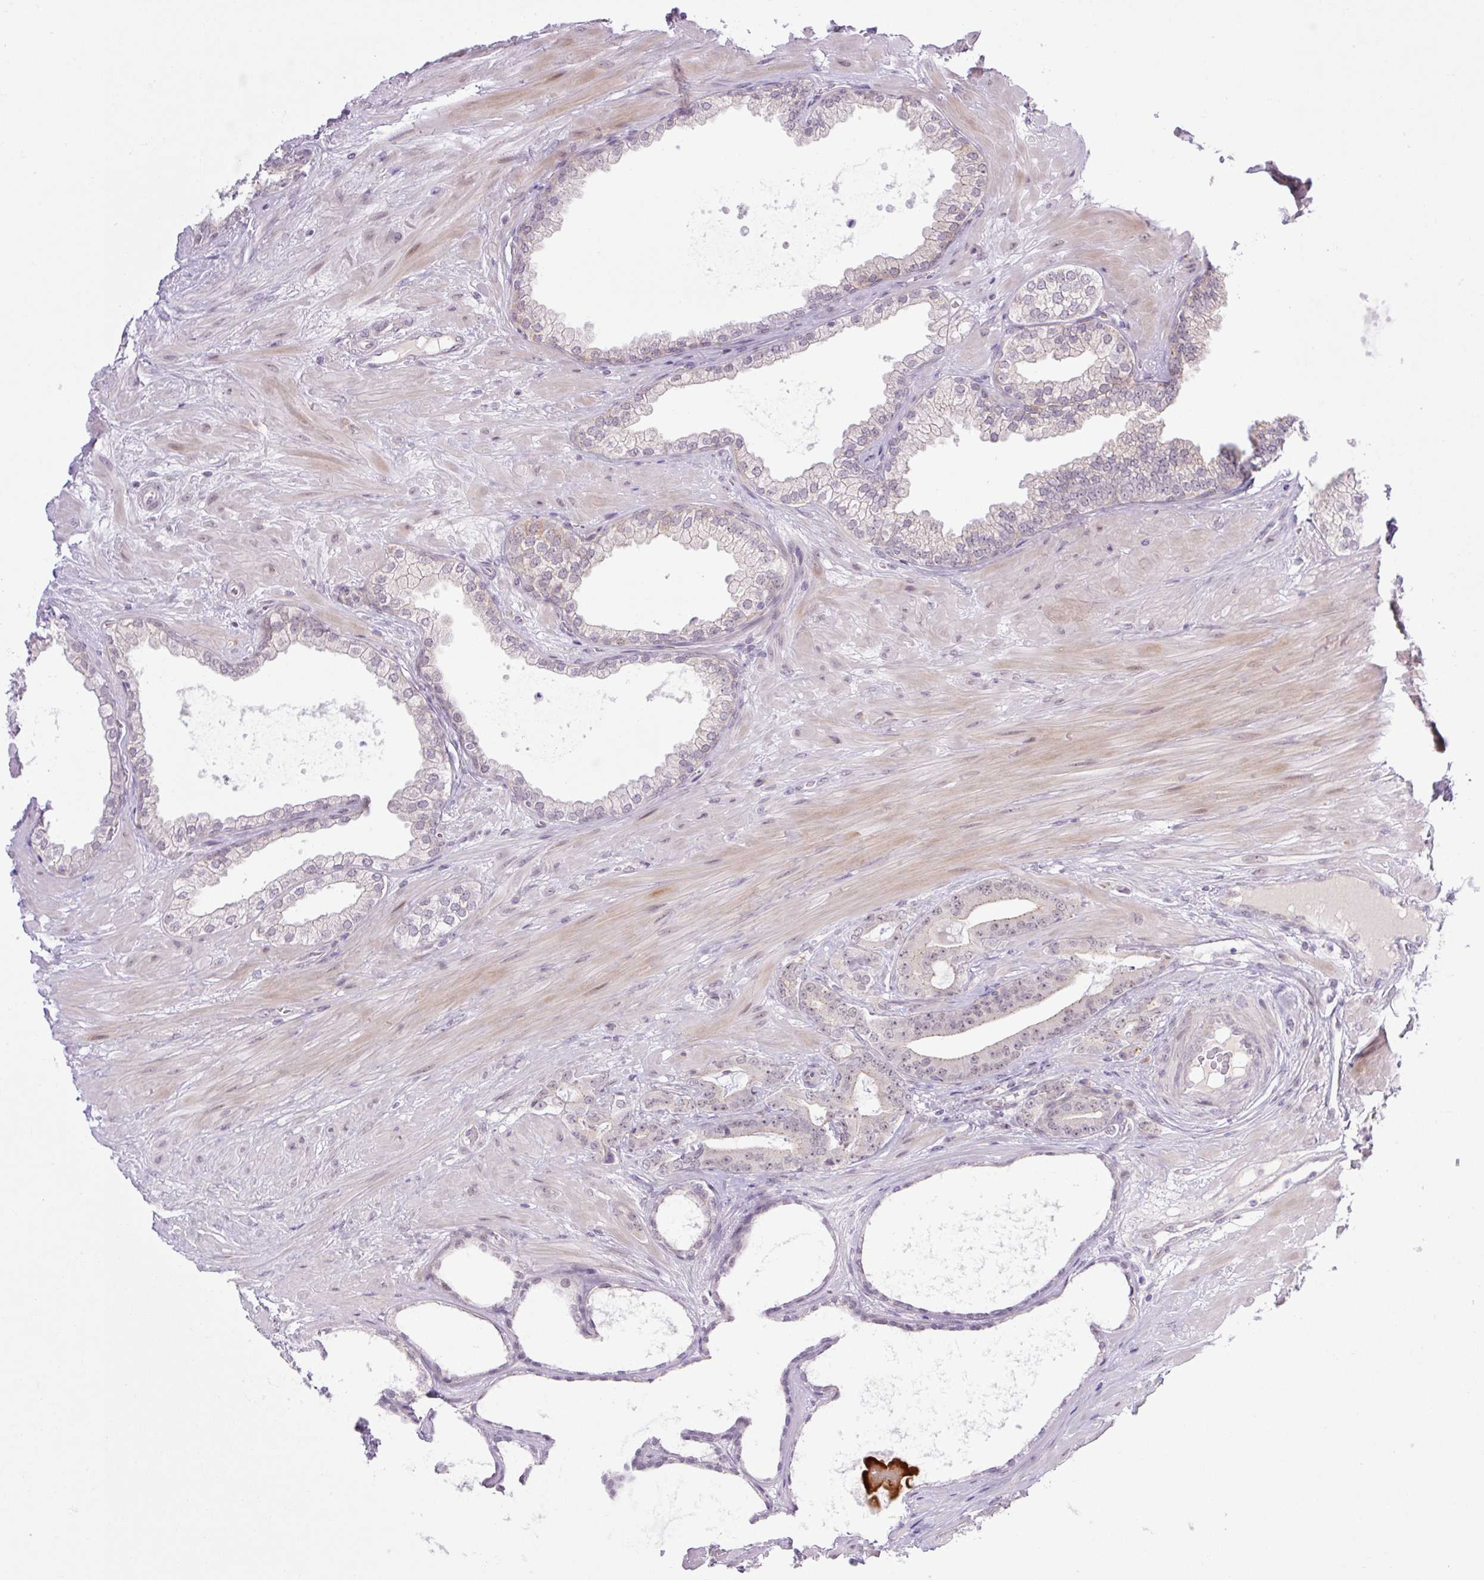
{"staining": {"intensity": "weak", "quantity": "25%-75%", "location": "cytoplasmic/membranous"}, "tissue": "prostate cancer", "cell_type": "Tumor cells", "image_type": "cancer", "snomed": [{"axis": "morphology", "description": "Adenocarcinoma, Low grade"}, {"axis": "topography", "description": "Prostate"}], "caption": "IHC histopathology image of neoplastic tissue: human prostate cancer (low-grade adenocarcinoma) stained using immunohistochemistry exhibits low levels of weak protein expression localized specifically in the cytoplasmic/membranous of tumor cells, appearing as a cytoplasmic/membranous brown color.", "gene": "ICE1", "patient": {"sex": "male", "age": 61}}